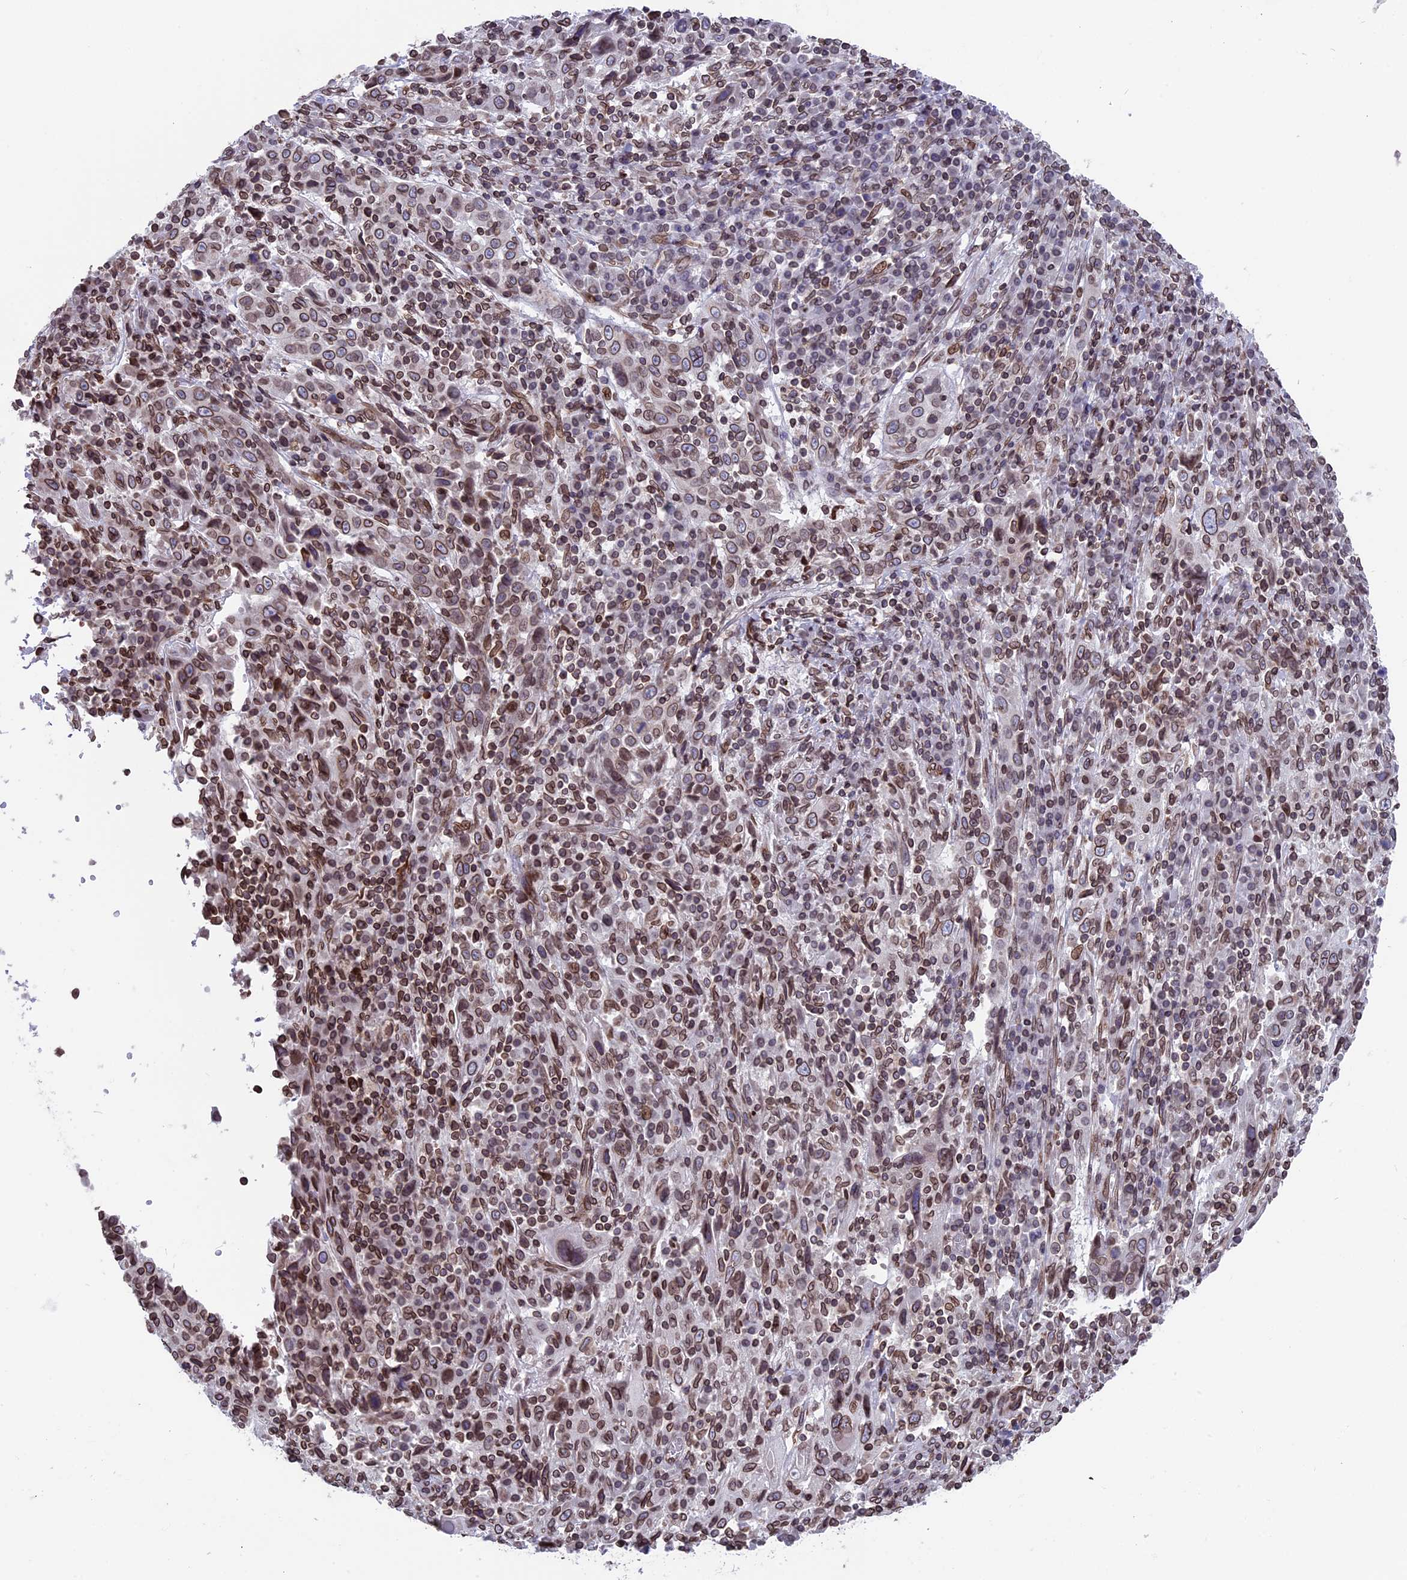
{"staining": {"intensity": "moderate", "quantity": ">75%", "location": "cytoplasmic/membranous,nuclear"}, "tissue": "cervical cancer", "cell_type": "Tumor cells", "image_type": "cancer", "snomed": [{"axis": "morphology", "description": "Squamous cell carcinoma, NOS"}, {"axis": "topography", "description": "Cervix"}], "caption": "Protein expression analysis of human cervical squamous cell carcinoma reveals moderate cytoplasmic/membranous and nuclear positivity in approximately >75% of tumor cells.", "gene": "PTCHD4", "patient": {"sex": "female", "age": 46}}